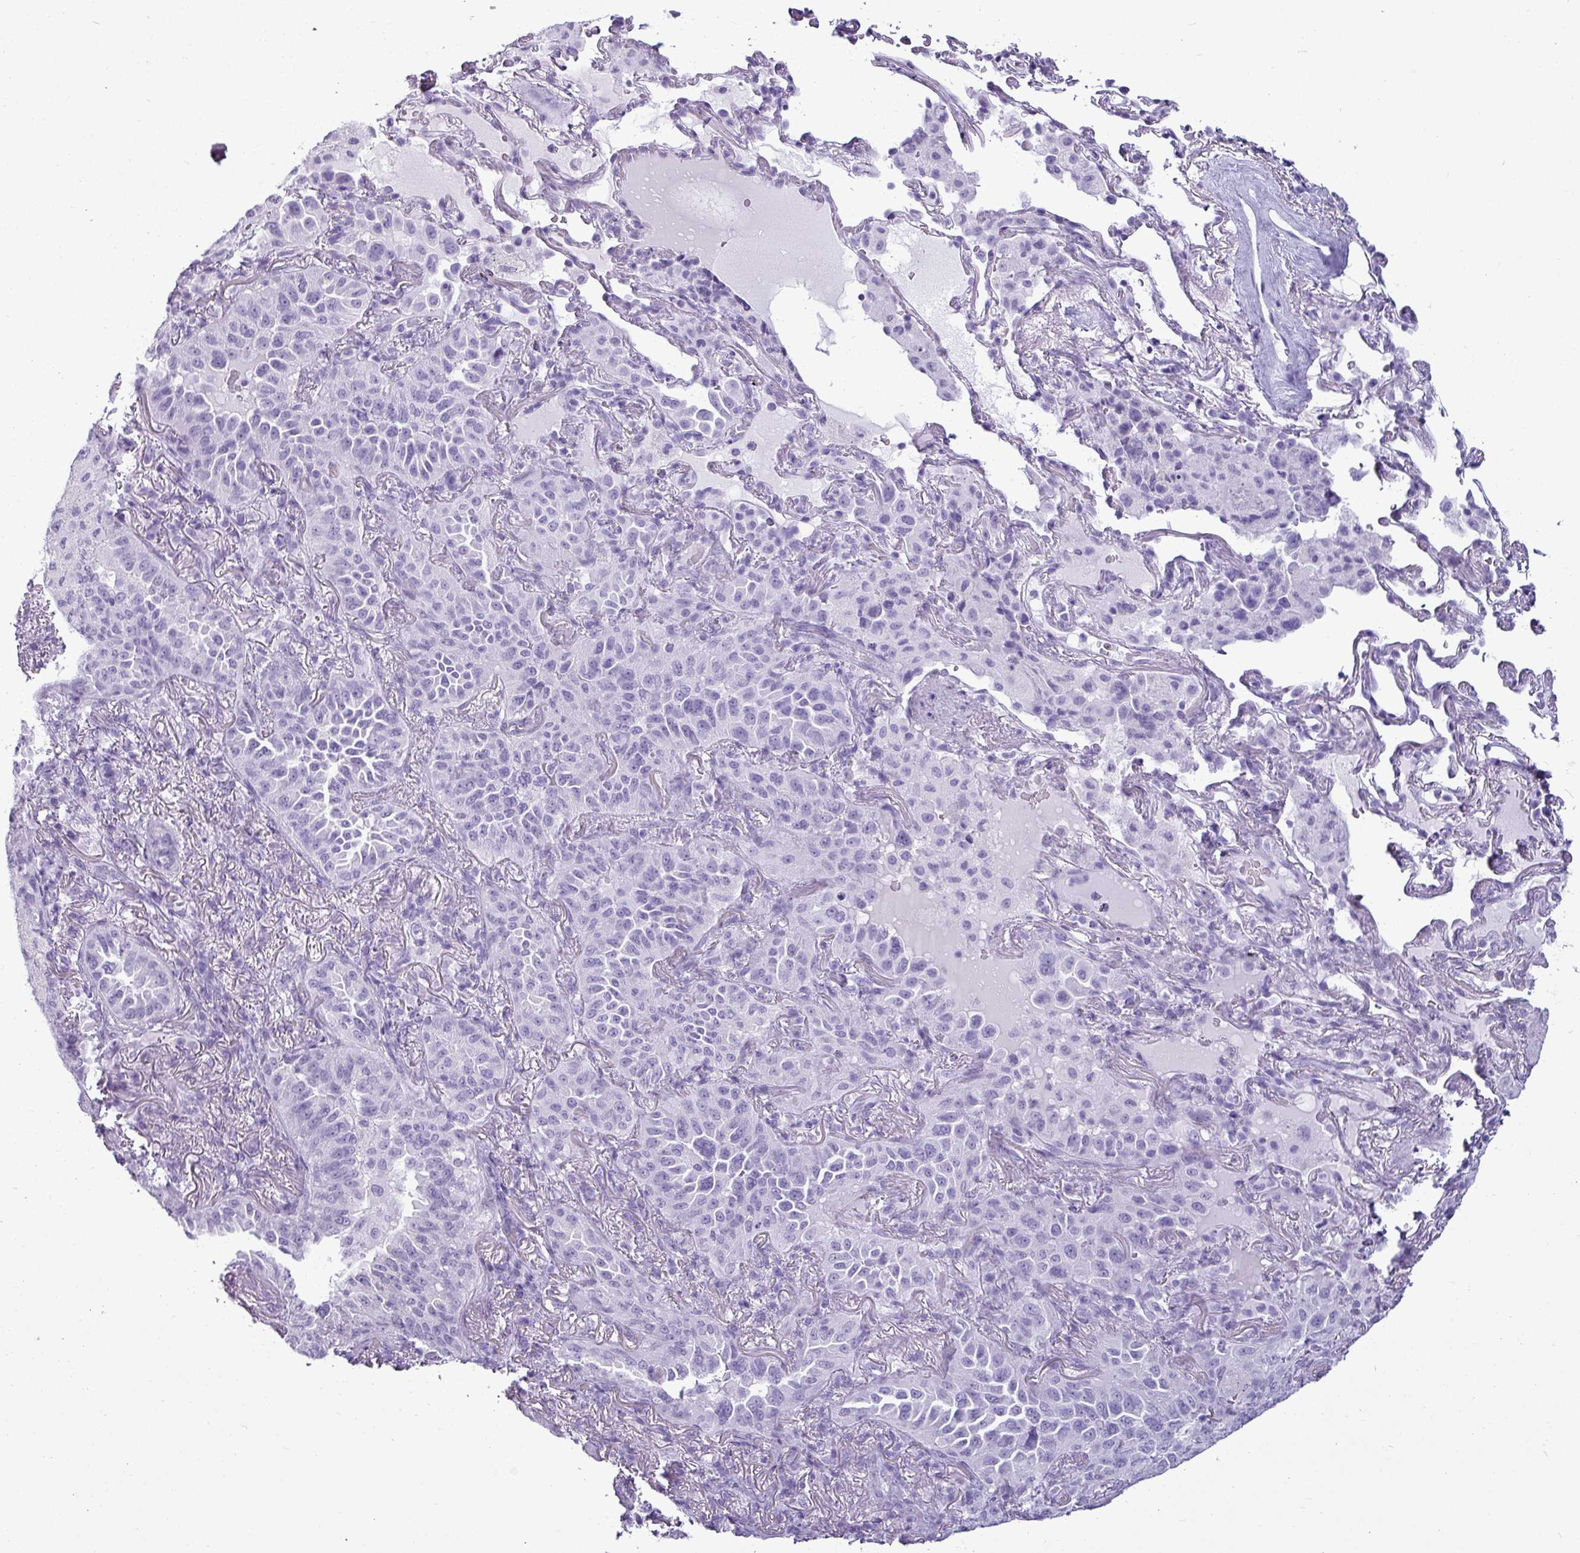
{"staining": {"intensity": "negative", "quantity": "none", "location": "none"}, "tissue": "lung cancer", "cell_type": "Tumor cells", "image_type": "cancer", "snomed": [{"axis": "morphology", "description": "Adenocarcinoma, NOS"}, {"axis": "topography", "description": "Lung"}], "caption": "Immunohistochemistry (IHC) micrograph of human lung cancer (adenocarcinoma) stained for a protein (brown), which exhibits no expression in tumor cells.", "gene": "AMY1B", "patient": {"sex": "female", "age": 69}}